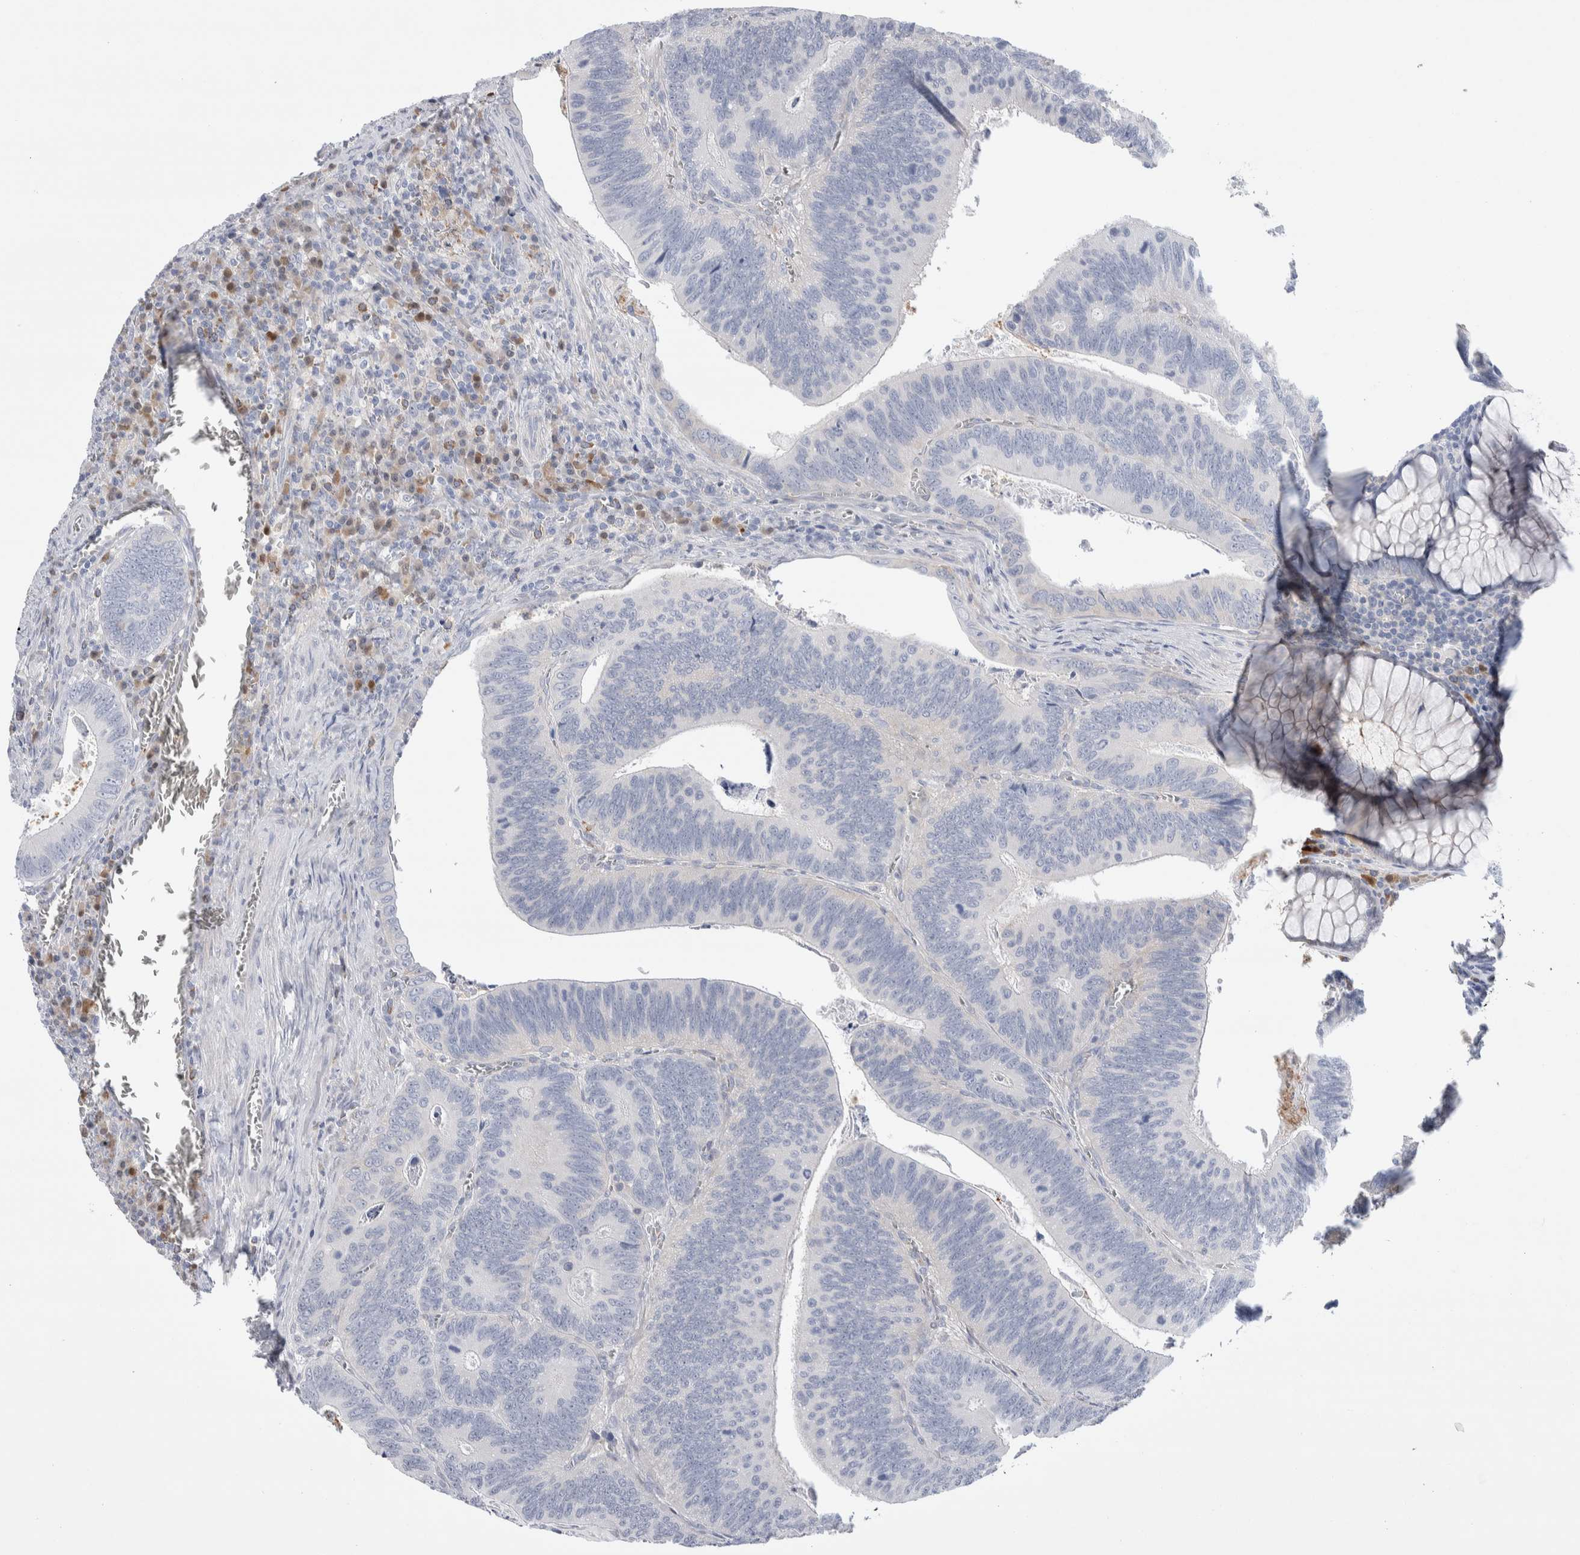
{"staining": {"intensity": "negative", "quantity": "none", "location": "none"}, "tissue": "colorectal cancer", "cell_type": "Tumor cells", "image_type": "cancer", "snomed": [{"axis": "morphology", "description": "Inflammation, NOS"}, {"axis": "morphology", "description": "Adenocarcinoma, NOS"}, {"axis": "topography", "description": "Colon"}], "caption": "This is an IHC photomicrograph of human adenocarcinoma (colorectal). There is no expression in tumor cells.", "gene": "LURAP1L", "patient": {"sex": "male", "age": 72}}